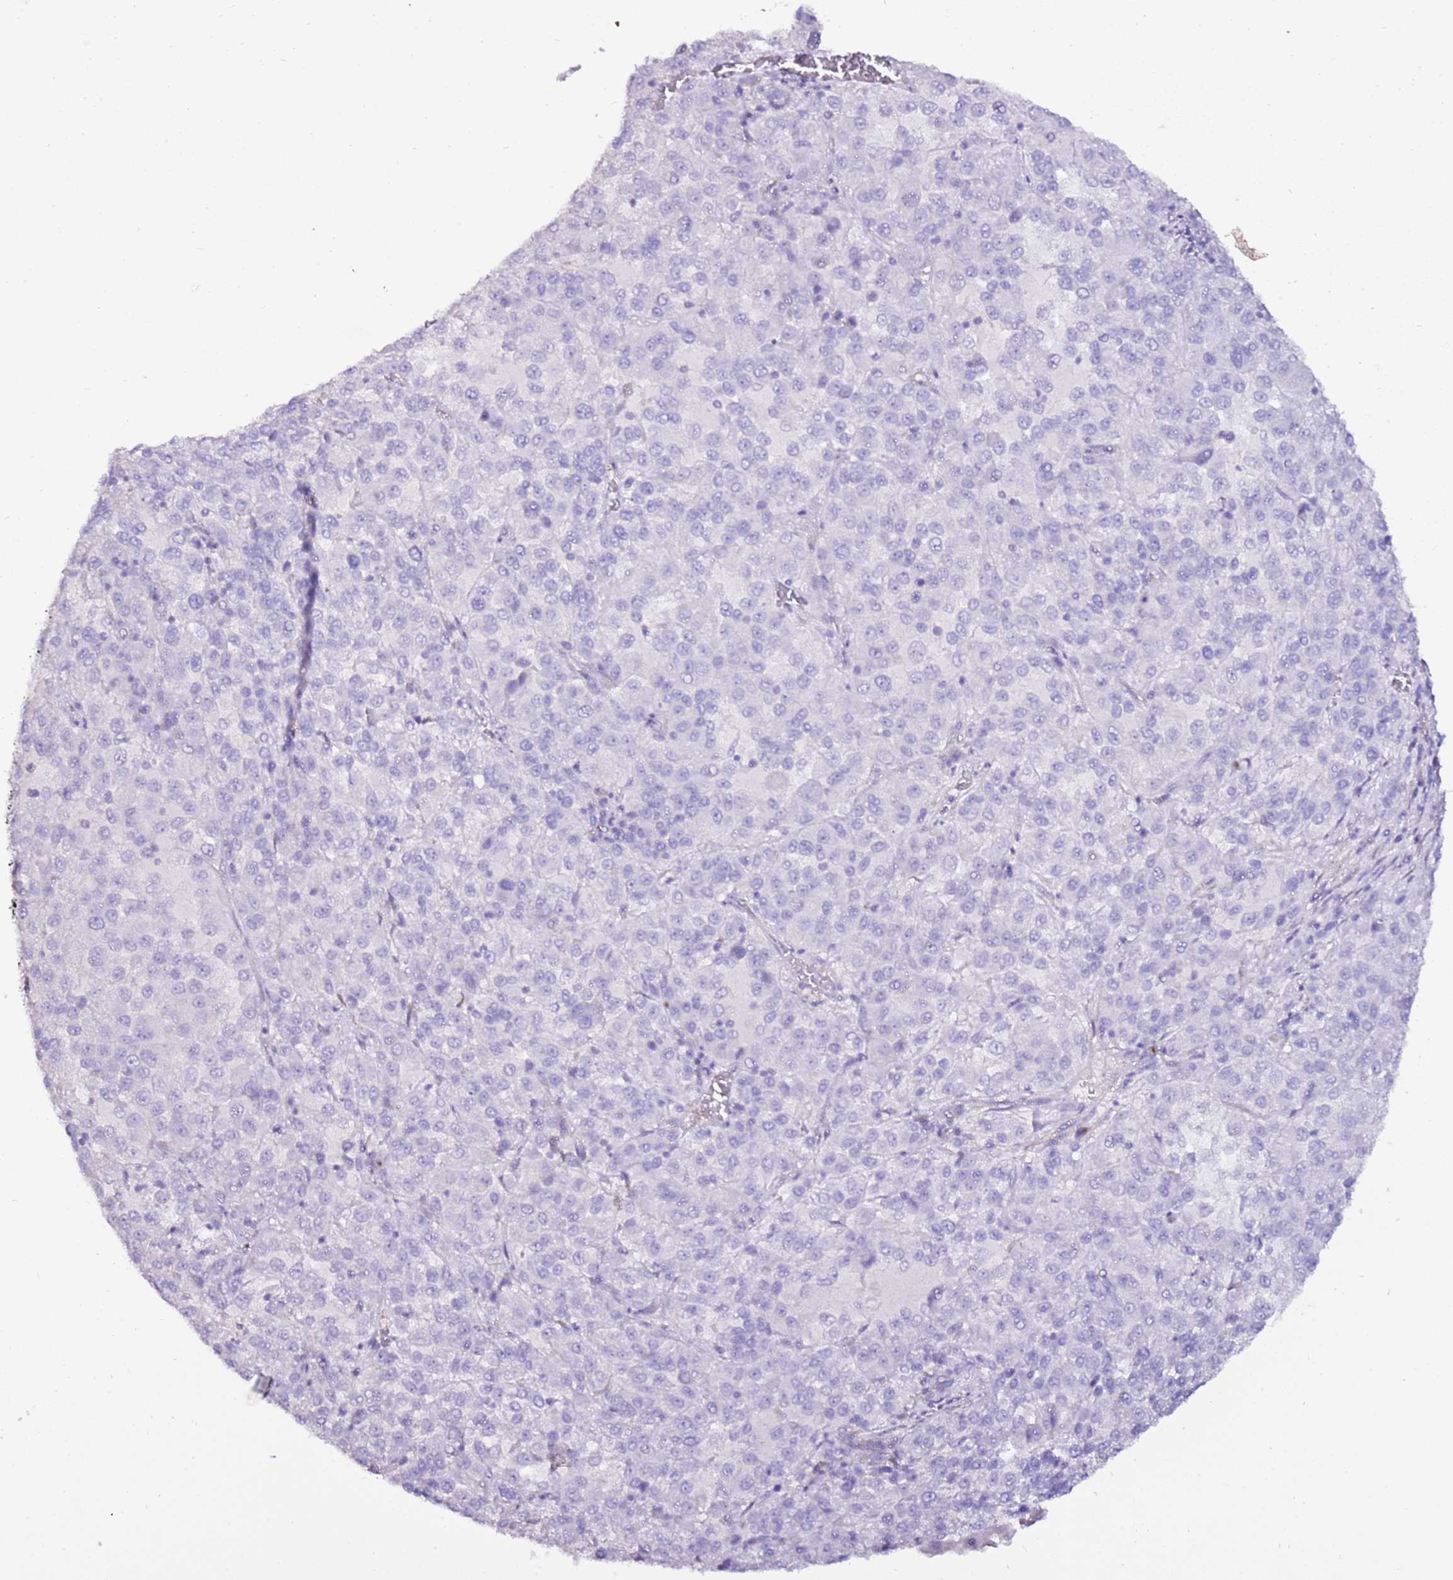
{"staining": {"intensity": "negative", "quantity": "none", "location": "none"}, "tissue": "melanoma", "cell_type": "Tumor cells", "image_type": "cancer", "snomed": [{"axis": "morphology", "description": "Malignant melanoma, Metastatic site"}, {"axis": "topography", "description": "Lung"}], "caption": "Melanoma was stained to show a protein in brown. There is no significant expression in tumor cells.", "gene": "ART5", "patient": {"sex": "male", "age": 64}}